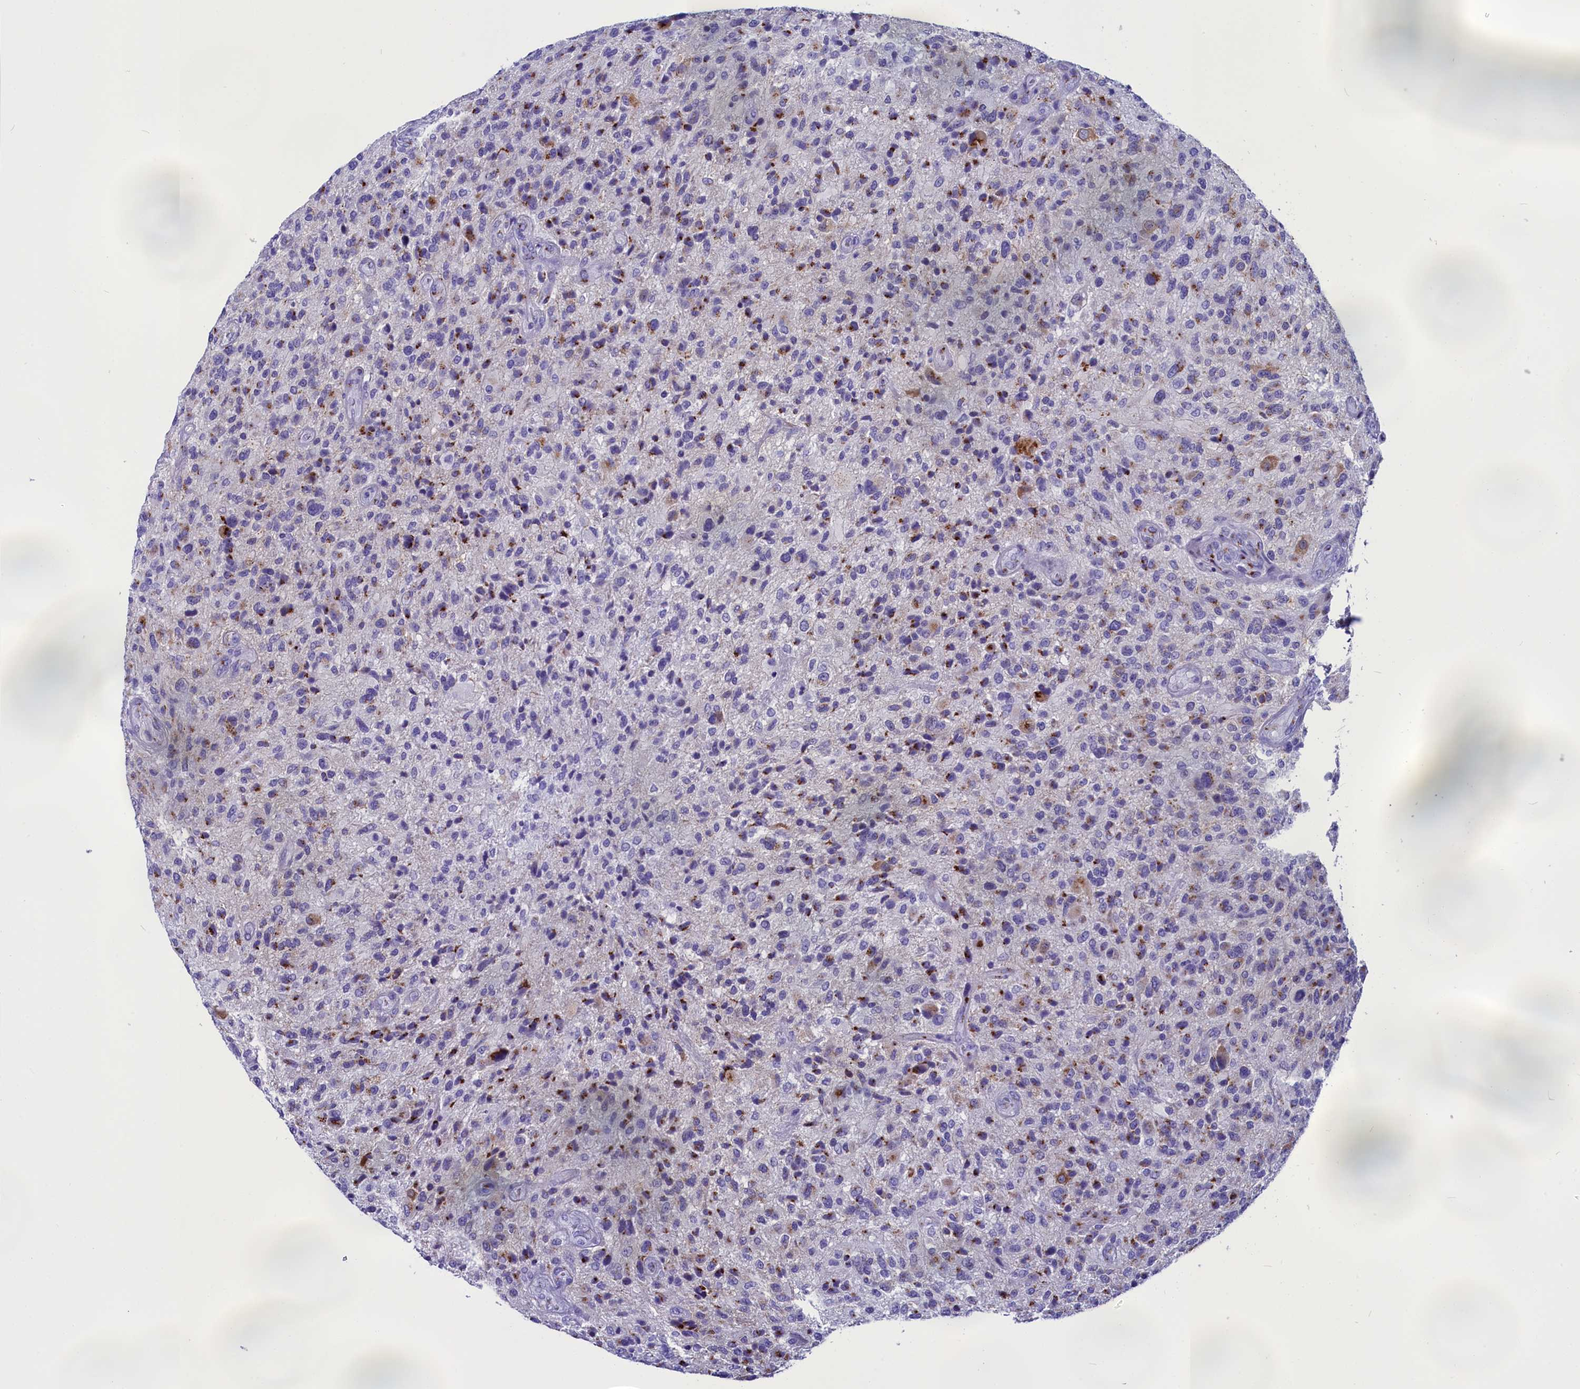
{"staining": {"intensity": "moderate", "quantity": "25%-75%", "location": "cytoplasmic/membranous"}, "tissue": "glioma", "cell_type": "Tumor cells", "image_type": "cancer", "snomed": [{"axis": "morphology", "description": "Glioma, malignant, High grade"}, {"axis": "topography", "description": "Brain"}], "caption": "Immunohistochemical staining of glioma shows moderate cytoplasmic/membranous protein staining in approximately 25%-75% of tumor cells.", "gene": "AP3B2", "patient": {"sex": "male", "age": 47}}